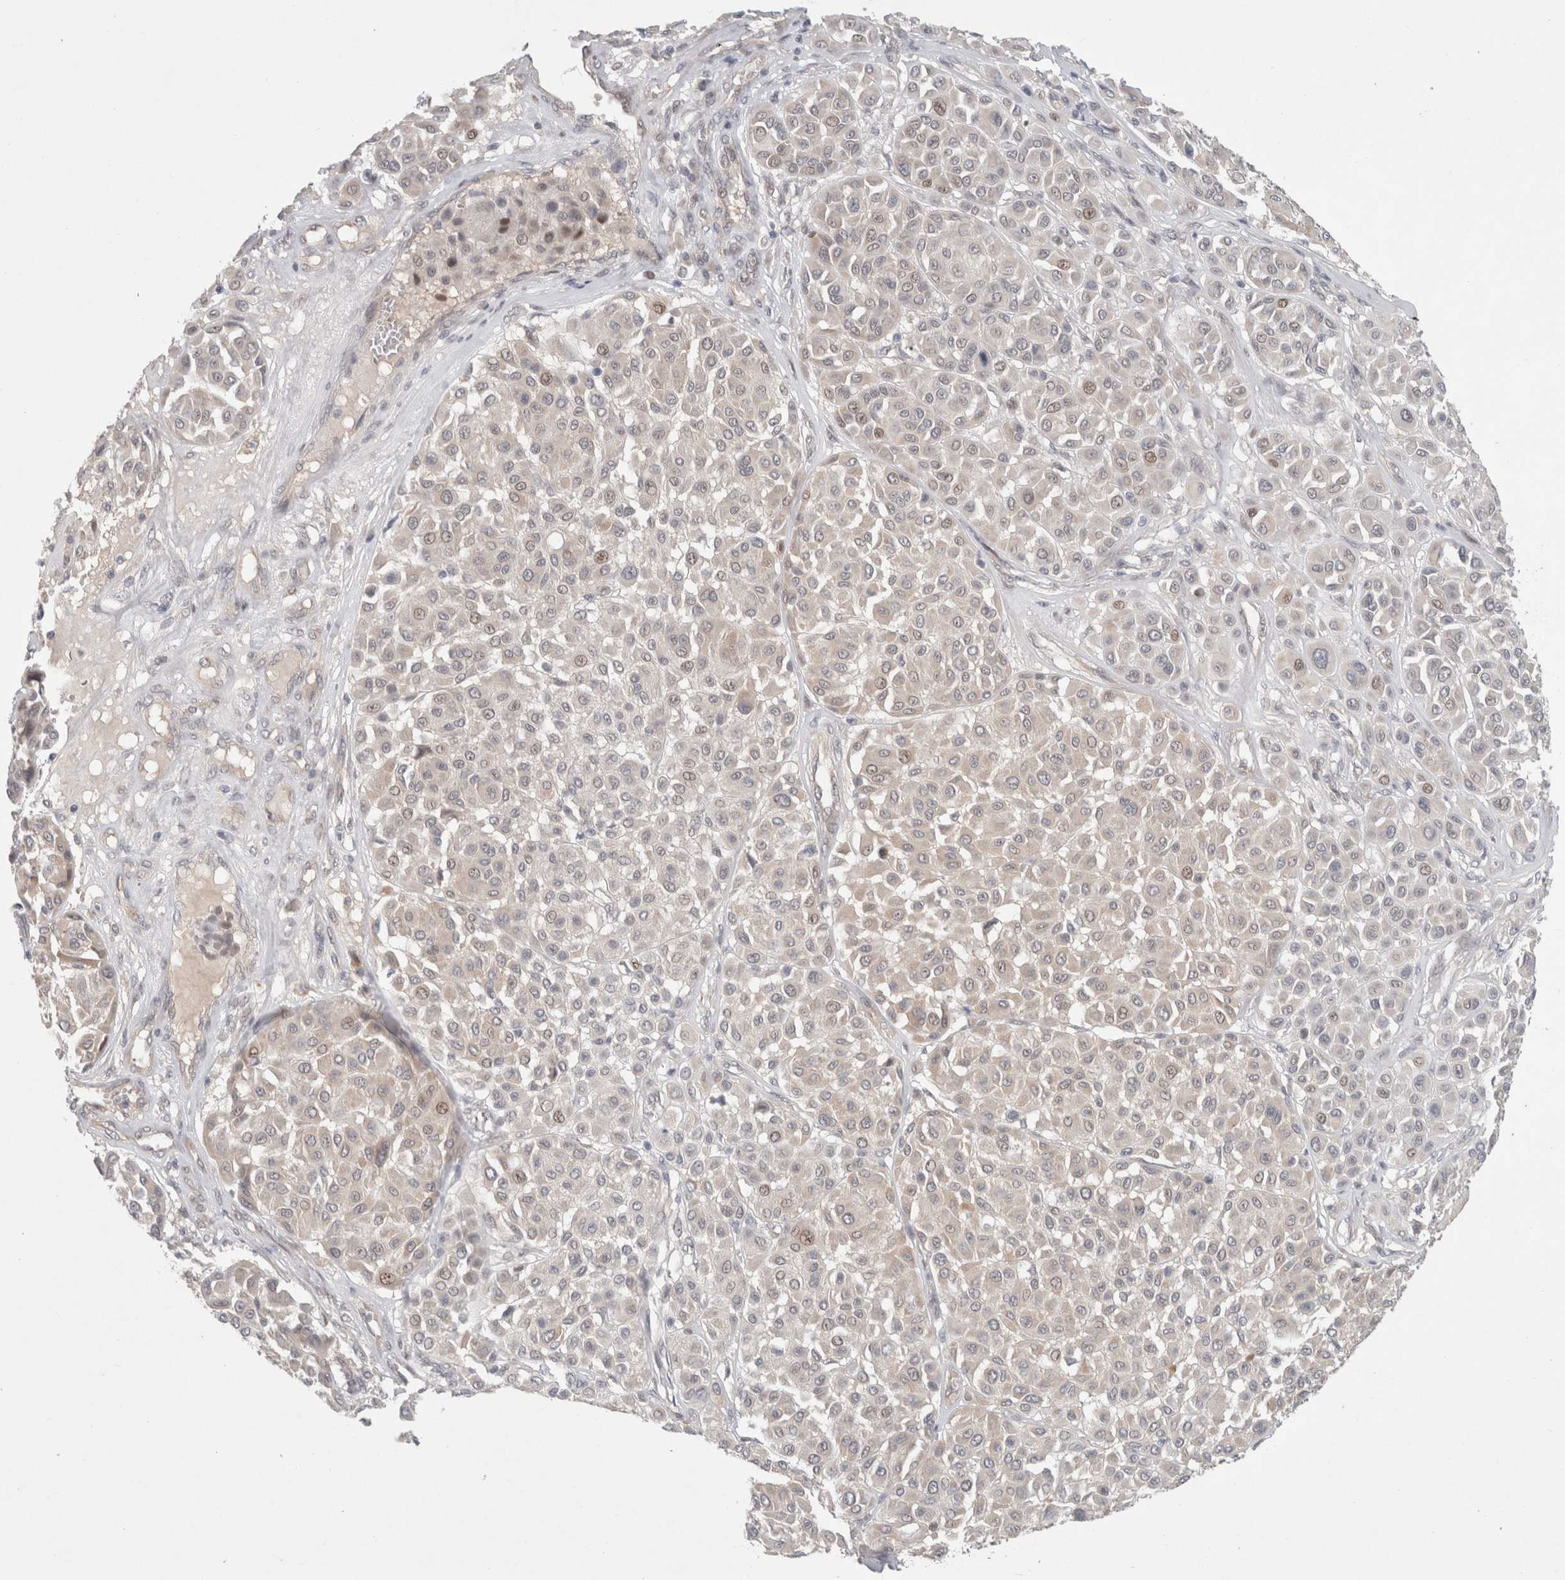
{"staining": {"intensity": "negative", "quantity": "none", "location": "none"}, "tissue": "melanoma", "cell_type": "Tumor cells", "image_type": "cancer", "snomed": [{"axis": "morphology", "description": "Malignant melanoma, Metastatic site"}, {"axis": "topography", "description": "Soft tissue"}], "caption": "IHC image of human melanoma stained for a protein (brown), which reveals no positivity in tumor cells.", "gene": "RASAL2", "patient": {"sex": "male", "age": 41}}